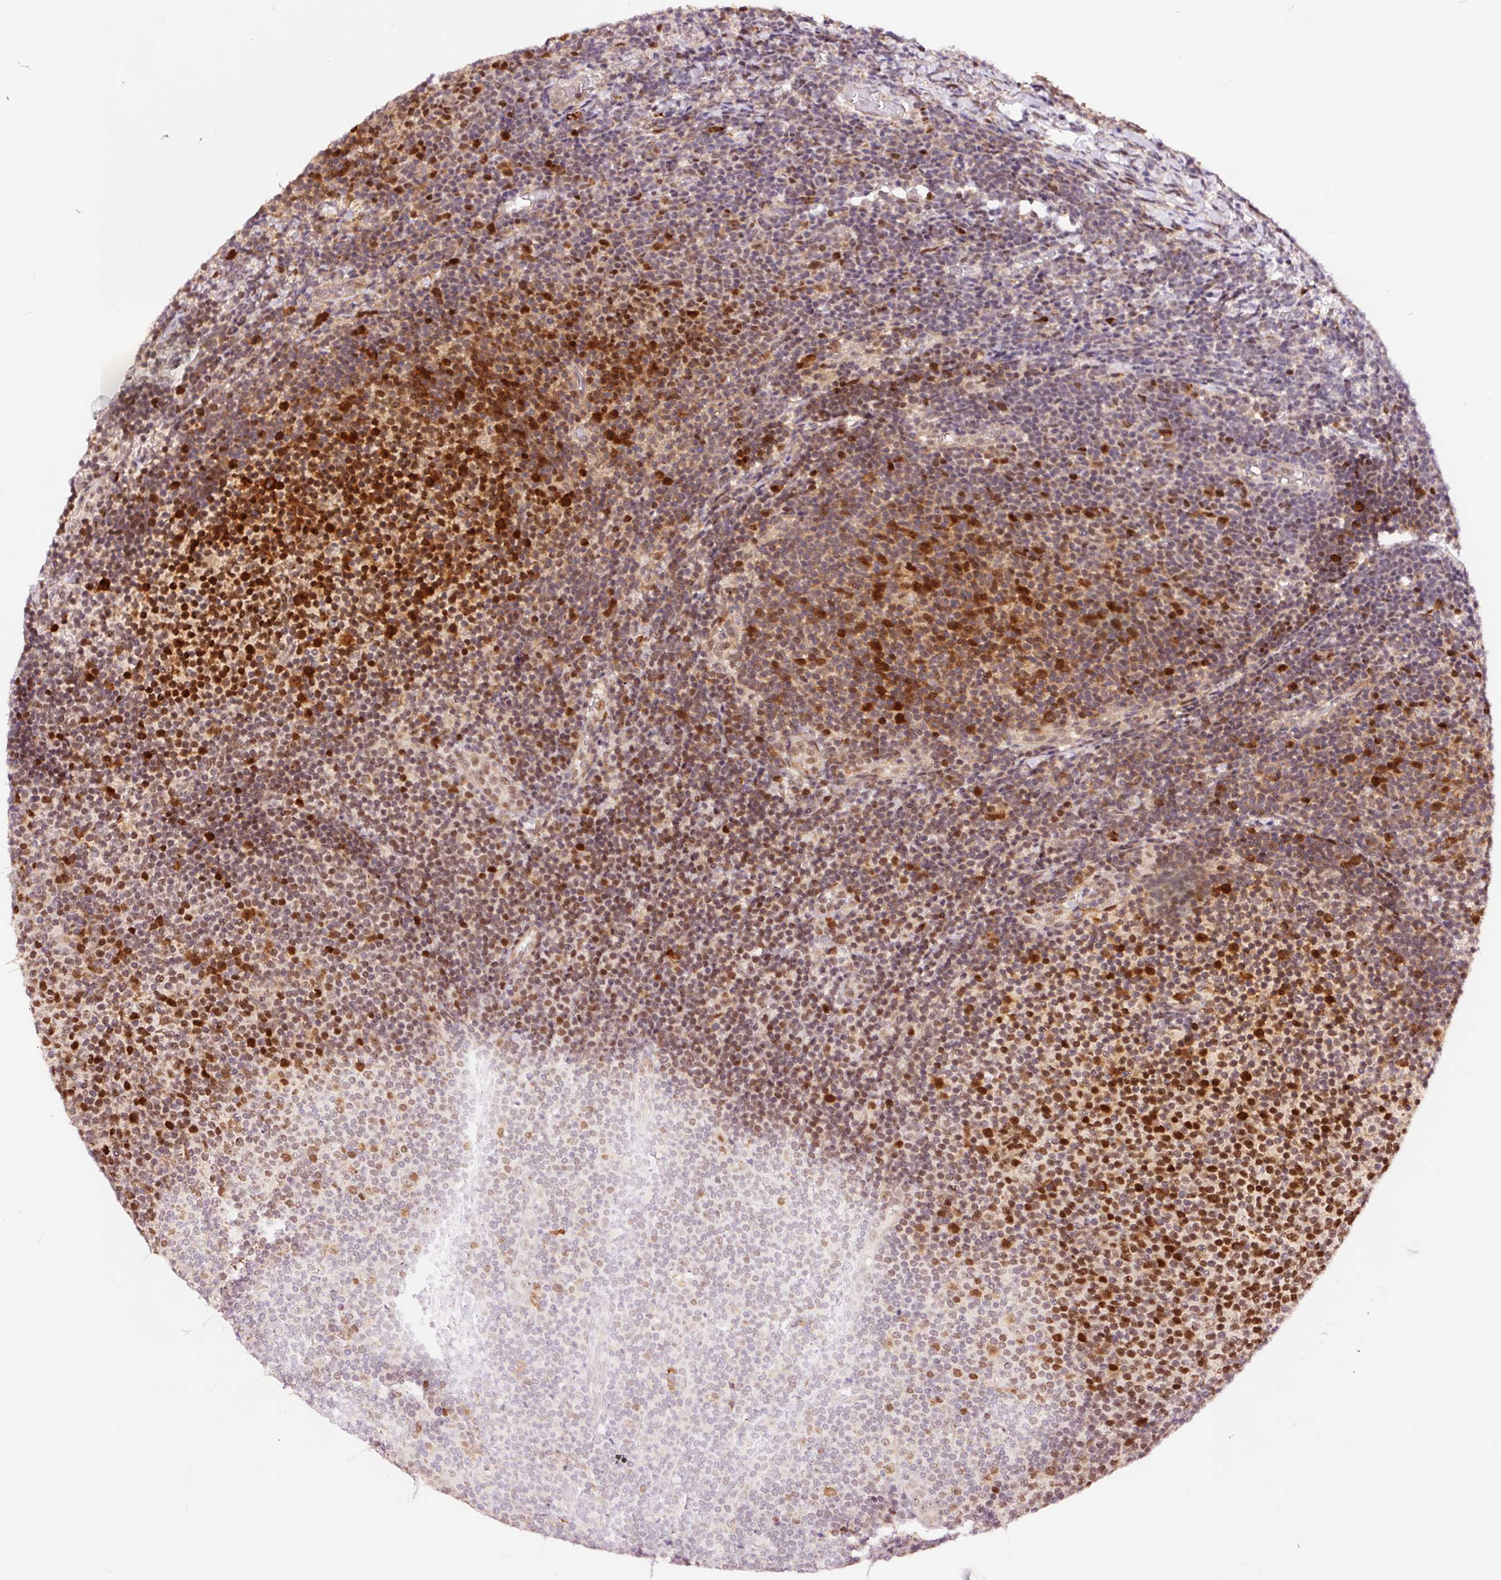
{"staining": {"intensity": "strong", "quantity": "25%-75%", "location": "nuclear"}, "tissue": "lymphoma", "cell_type": "Tumor cells", "image_type": "cancer", "snomed": [{"axis": "morphology", "description": "Malignant lymphoma, non-Hodgkin's type, Low grade"}, {"axis": "topography", "description": "Lymph node"}], "caption": "An immunohistochemistry photomicrograph of neoplastic tissue is shown. Protein staining in brown highlights strong nuclear positivity in lymphoma within tumor cells.", "gene": "RFC4", "patient": {"sex": "male", "age": 66}}